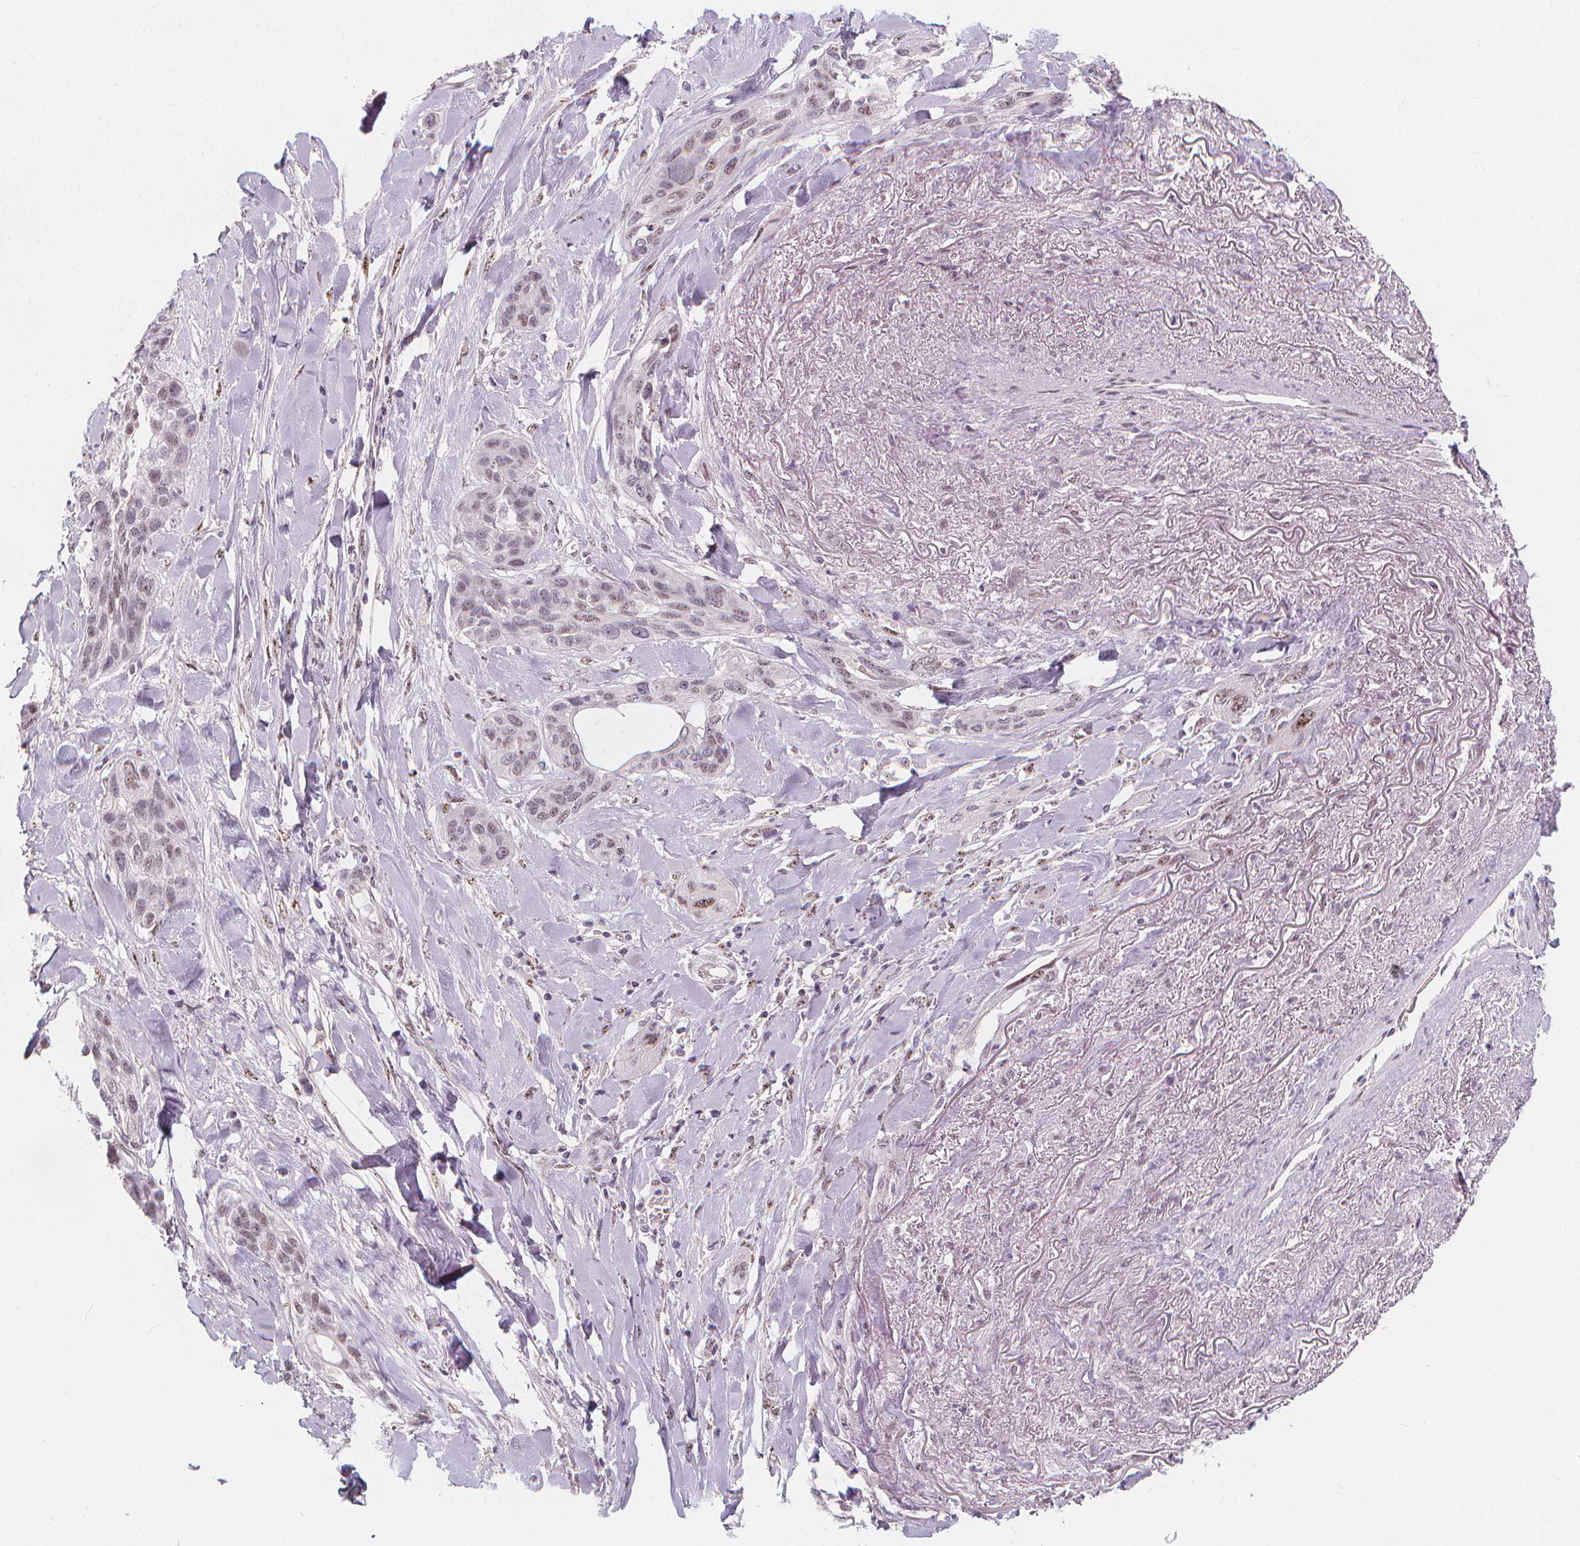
{"staining": {"intensity": "negative", "quantity": "none", "location": "none"}, "tissue": "lung cancer", "cell_type": "Tumor cells", "image_type": "cancer", "snomed": [{"axis": "morphology", "description": "Squamous cell carcinoma, NOS"}, {"axis": "topography", "description": "Lung"}], "caption": "Immunohistochemical staining of lung cancer (squamous cell carcinoma) exhibits no significant staining in tumor cells. Nuclei are stained in blue.", "gene": "DRC3", "patient": {"sex": "female", "age": 70}}